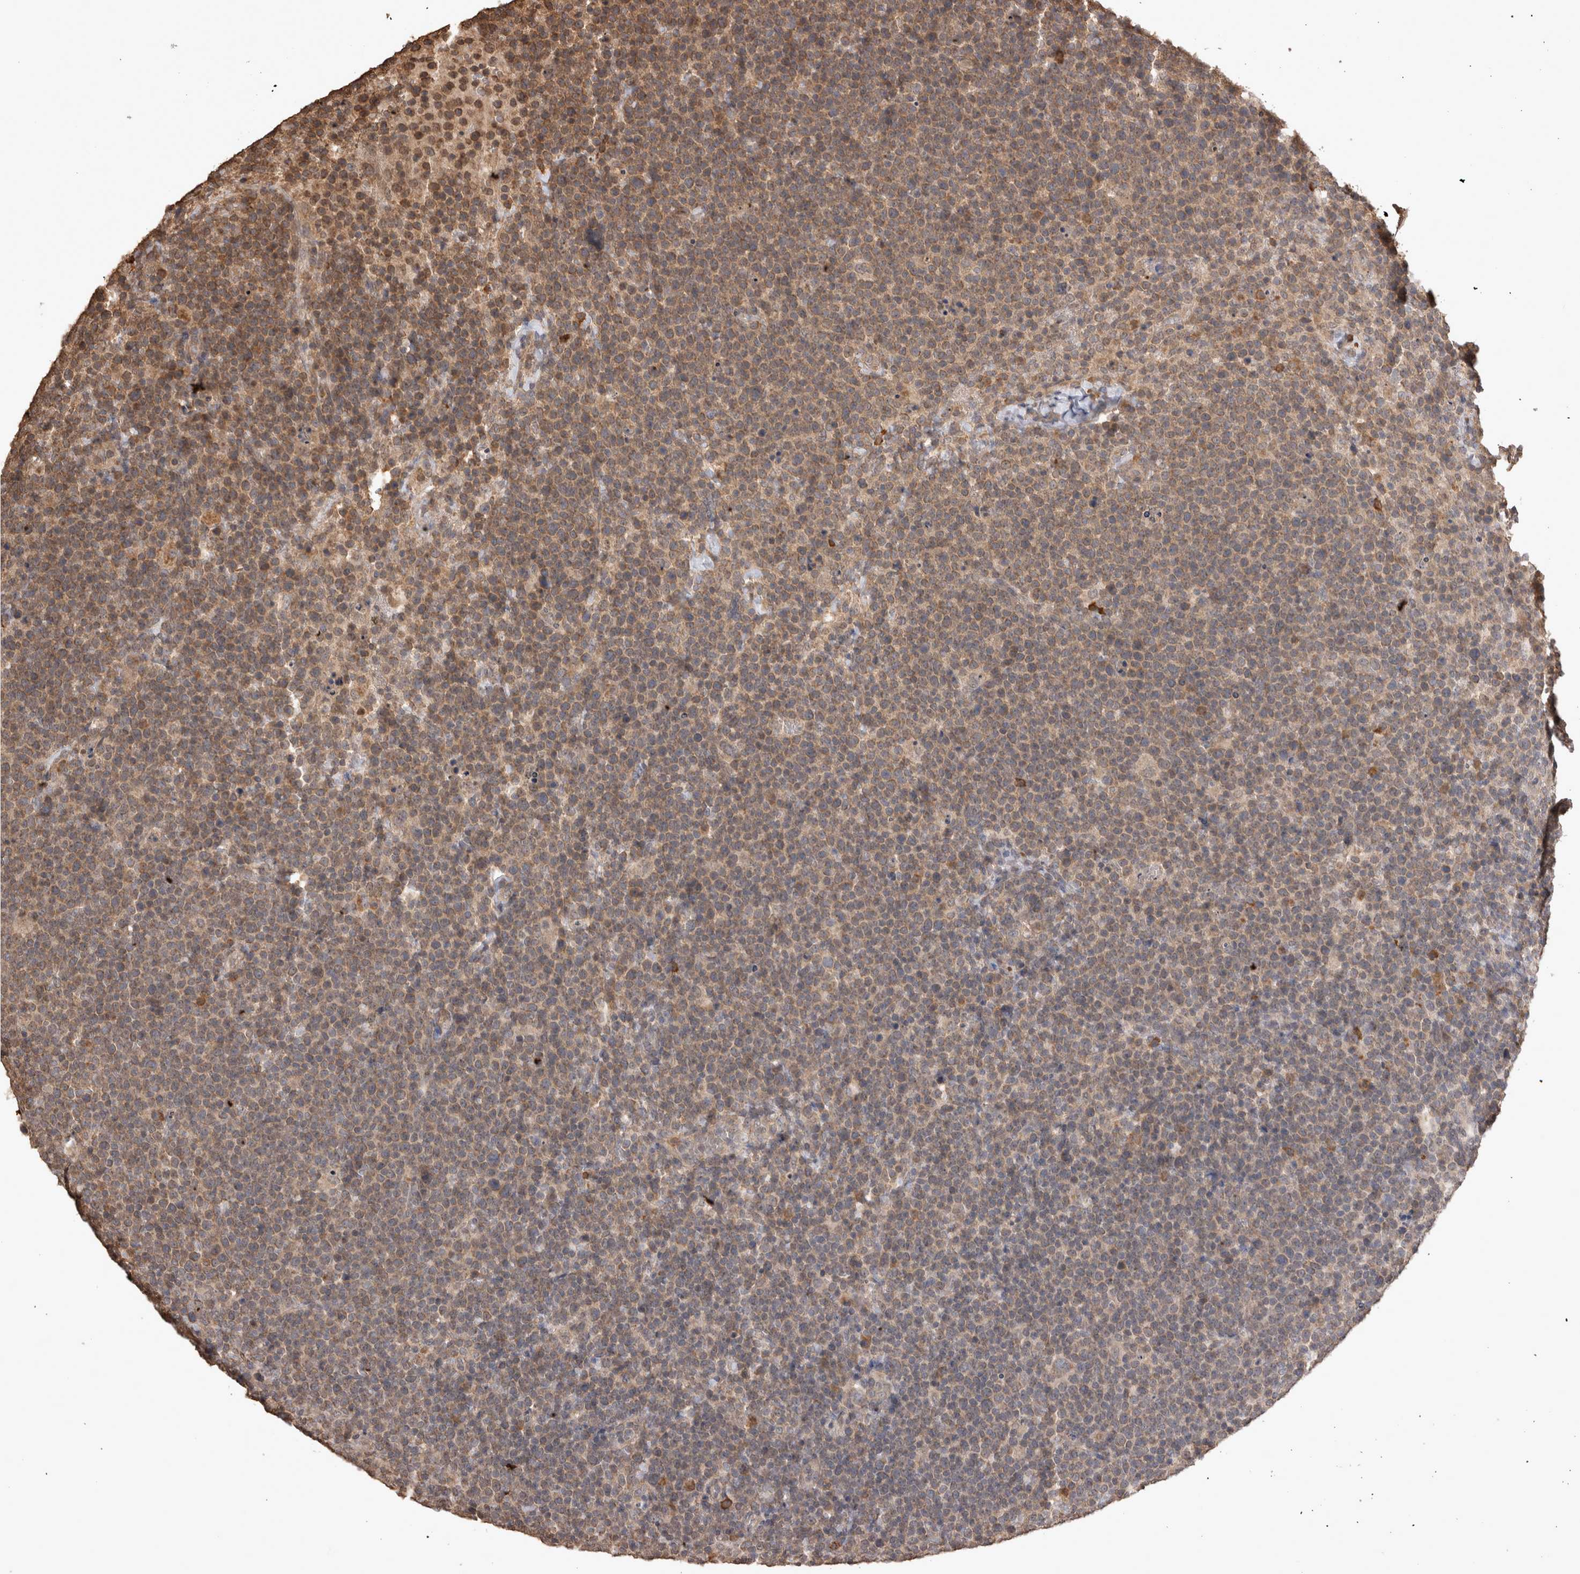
{"staining": {"intensity": "moderate", "quantity": ">75%", "location": "cytoplasmic/membranous"}, "tissue": "lymphoma", "cell_type": "Tumor cells", "image_type": "cancer", "snomed": [{"axis": "morphology", "description": "Malignant lymphoma, non-Hodgkin's type, High grade"}, {"axis": "topography", "description": "Lymph node"}], "caption": "Malignant lymphoma, non-Hodgkin's type (high-grade) stained for a protein (brown) shows moderate cytoplasmic/membranous positive positivity in approximately >75% of tumor cells.", "gene": "SOCS5", "patient": {"sex": "male", "age": 61}}